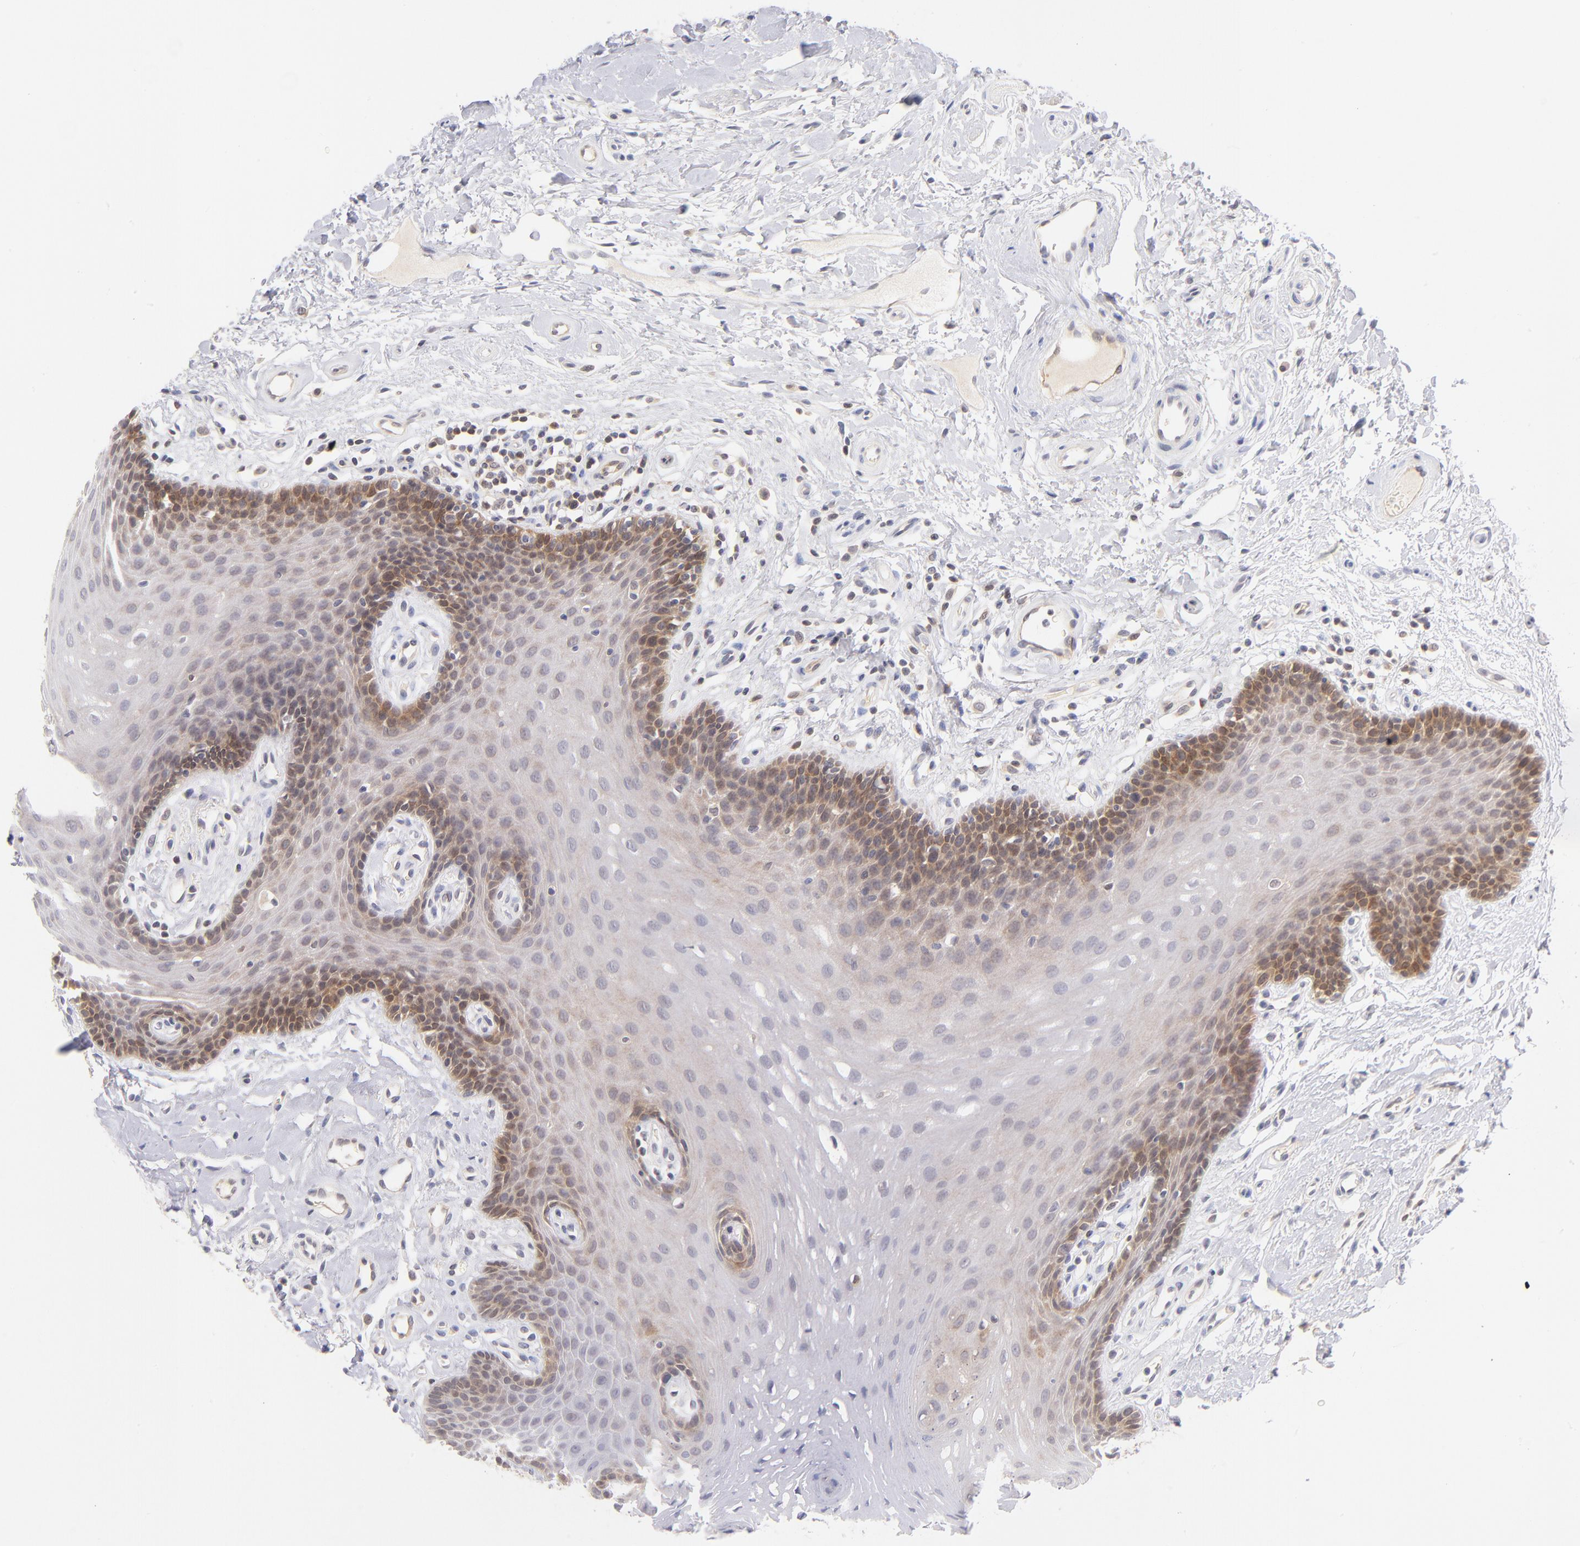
{"staining": {"intensity": "weak", "quantity": "<25%", "location": "cytoplasmic/membranous,nuclear"}, "tissue": "oral mucosa", "cell_type": "Squamous epithelial cells", "image_type": "normal", "snomed": [{"axis": "morphology", "description": "Normal tissue, NOS"}, {"axis": "topography", "description": "Oral tissue"}], "caption": "Histopathology image shows no protein staining in squamous epithelial cells of normal oral mucosa. (Immunohistochemistry, brightfield microscopy, high magnification).", "gene": "CASP6", "patient": {"sex": "male", "age": 62}}